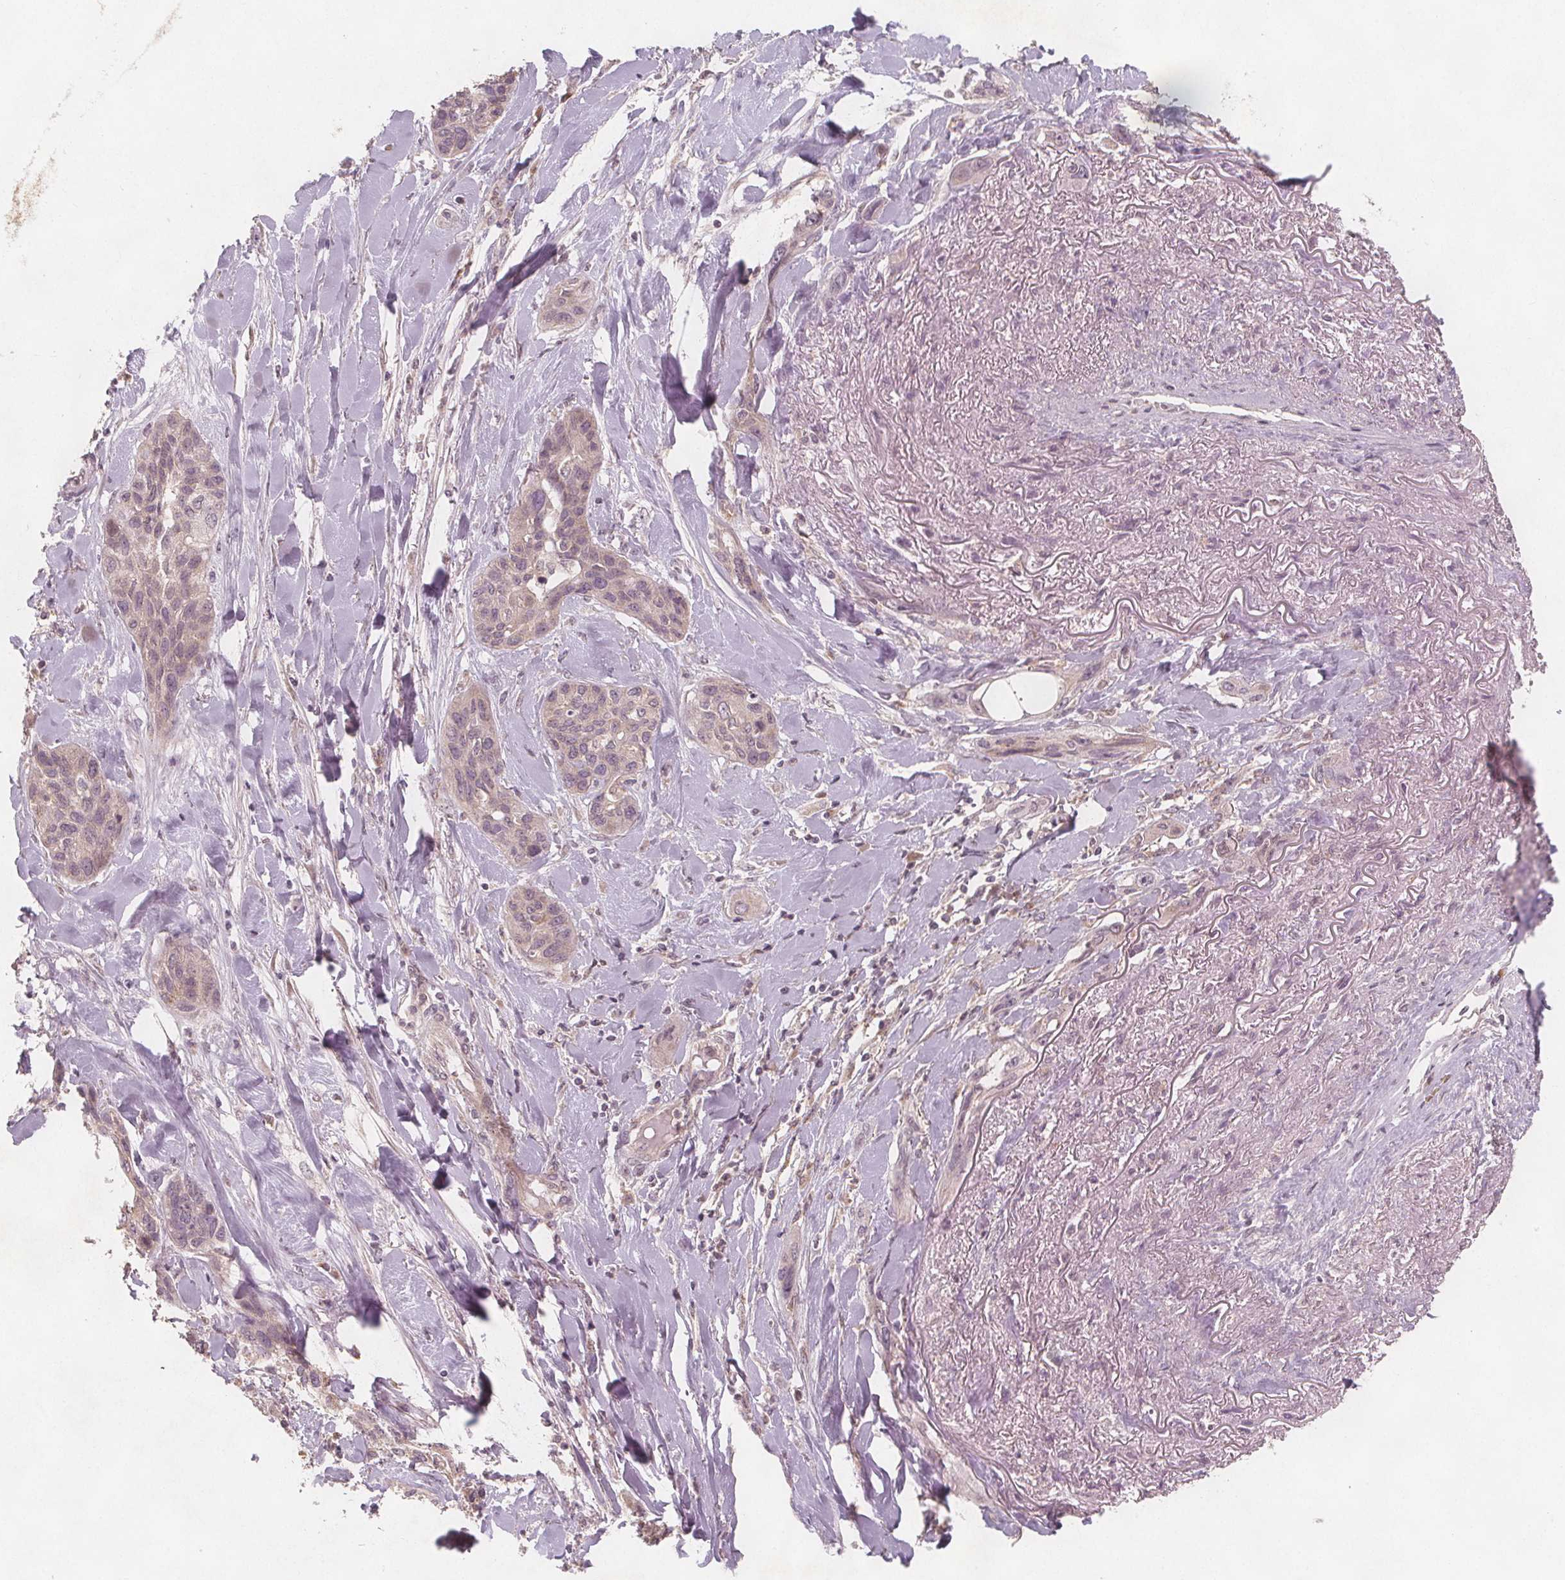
{"staining": {"intensity": "negative", "quantity": "none", "location": "none"}, "tissue": "lung cancer", "cell_type": "Tumor cells", "image_type": "cancer", "snomed": [{"axis": "morphology", "description": "Squamous cell carcinoma, NOS"}, {"axis": "topography", "description": "Lung"}], "caption": "This is an immunohistochemistry histopathology image of human lung squamous cell carcinoma. There is no expression in tumor cells.", "gene": "NCSTN", "patient": {"sex": "female", "age": 70}}